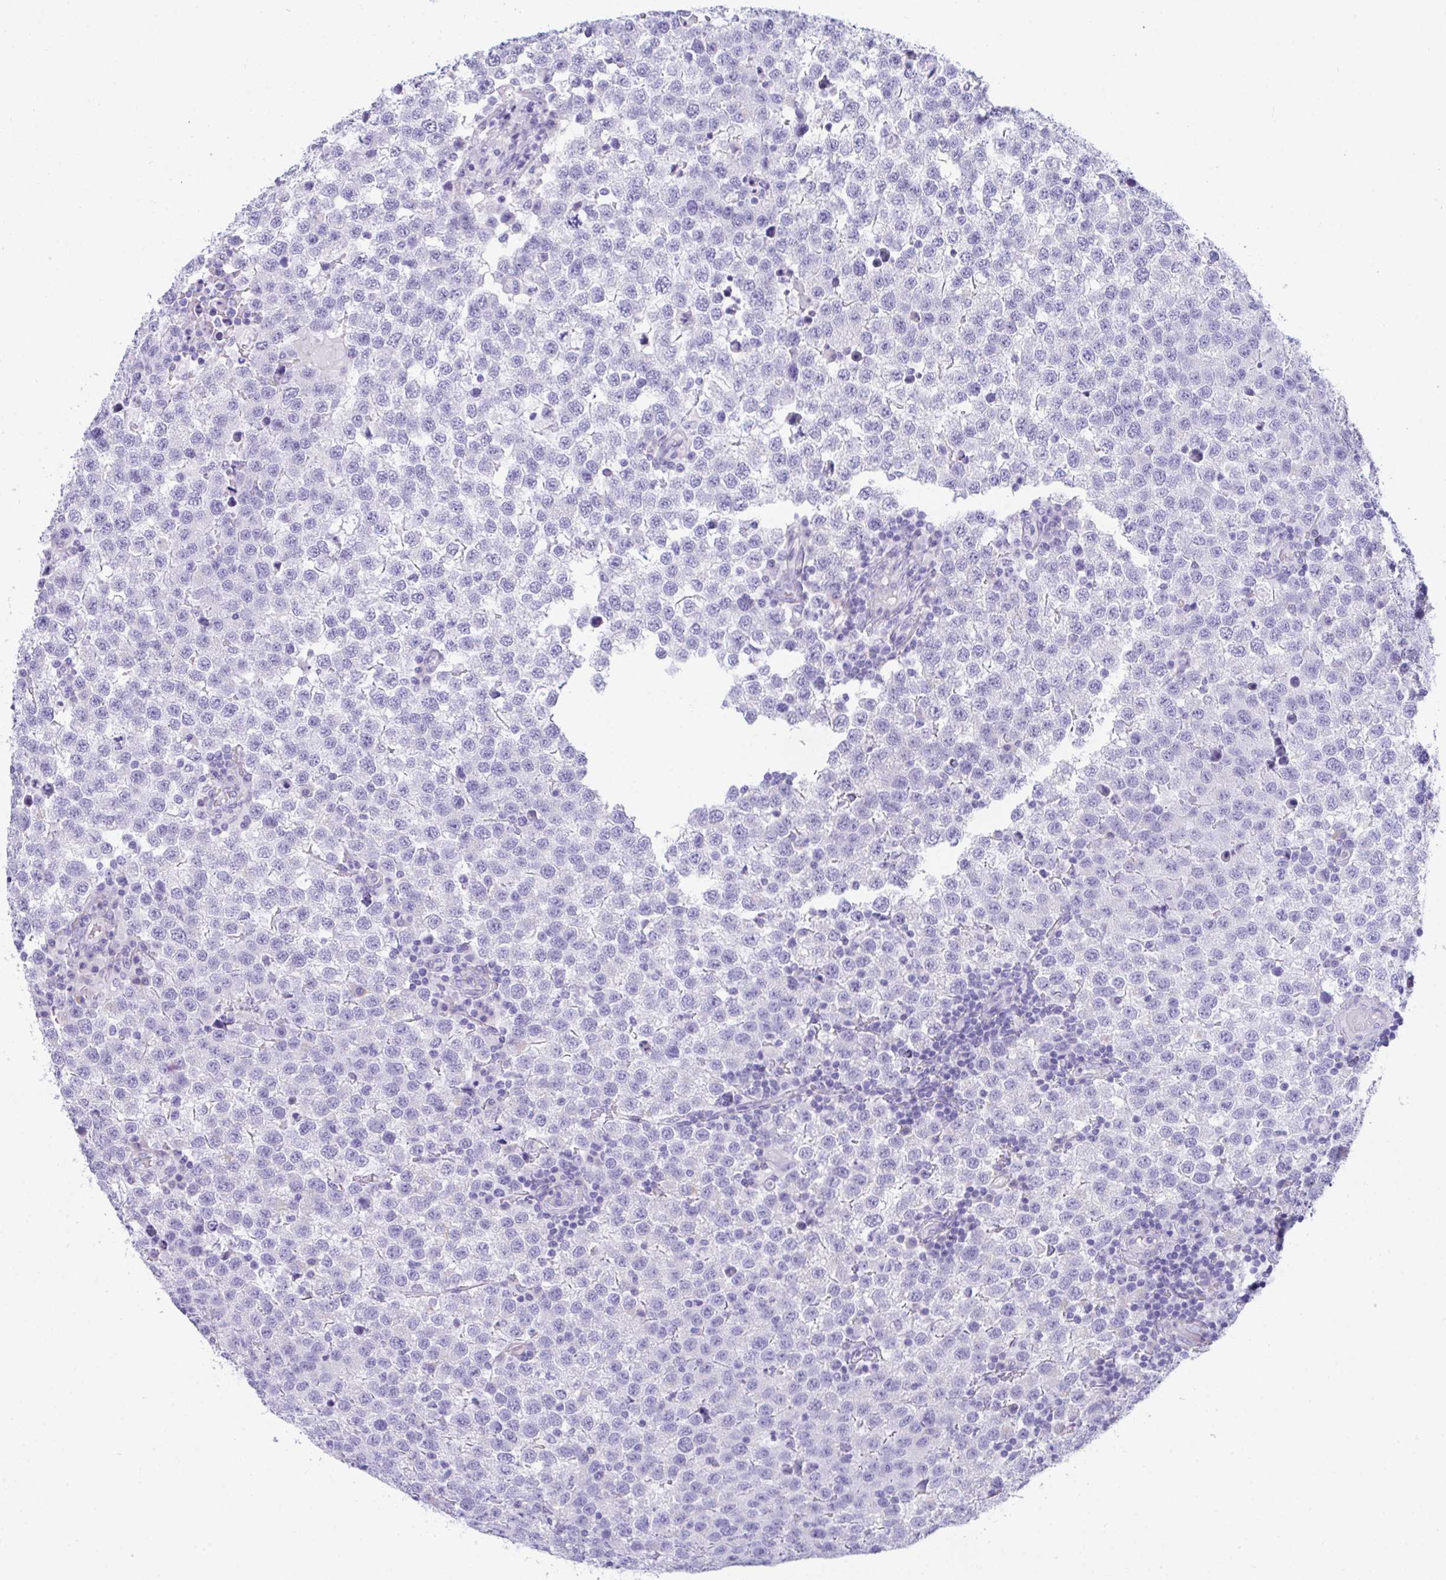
{"staining": {"intensity": "negative", "quantity": "none", "location": "none"}, "tissue": "testis cancer", "cell_type": "Tumor cells", "image_type": "cancer", "snomed": [{"axis": "morphology", "description": "Seminoma, NOS"}, {"axis": "topography", "description": "Testis"}], "caption": "Immunohistochemistry (IHC) micrograph of testis cancer stained for a protein (brown), which displays no positivity in tumor cells. (Brightfield microscopy of DAB (3,3'-diaminobenzidine) immunohistochemistry at high magnification).", "gene": "TMEM106B", "patient": {"sex": "male", "age": 34}}